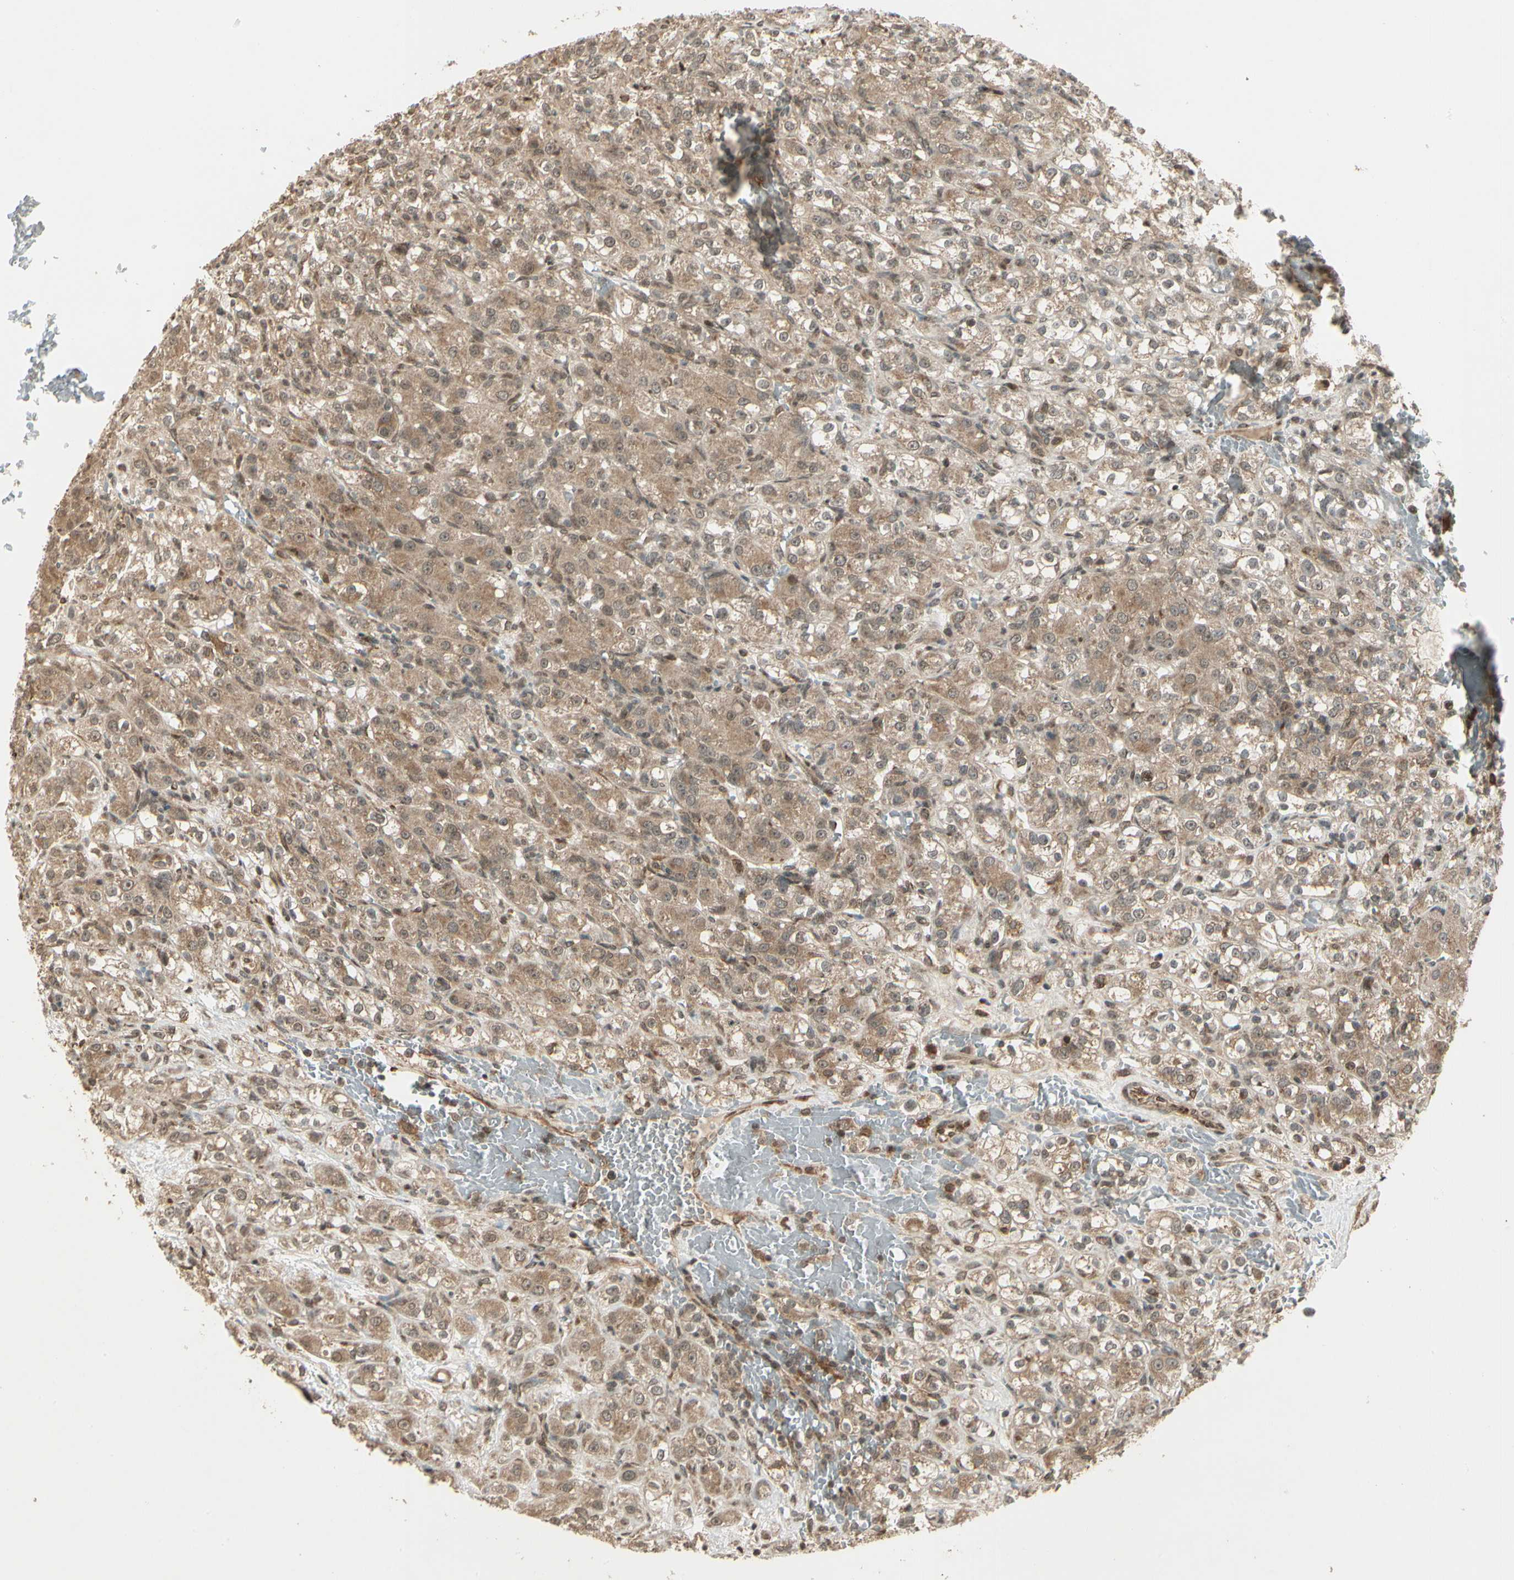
{"staining": {"intensity": "moderate", "quantity": ">75%", "location": "cytoplasmic/membranous"}, "tissue": "renal cancer", "cell_type": "Tumor cells", "image_type": "cancer", "snomed": [{"axis": "morphology", "description": "Normal tissue, NOS"}, {"axis": "morphology", "description": "Adenocarcinoma, NOS"}, {"axis": "topography", "description": "Kidney"}], "caption": "Renal cancer (adenocarcinoma) stained for a protein reveals moderate cytoplasmic/membranous positivity in tumor cells.", "gene": "GLUL", "patient": {"sex": "male", "age": 61}}